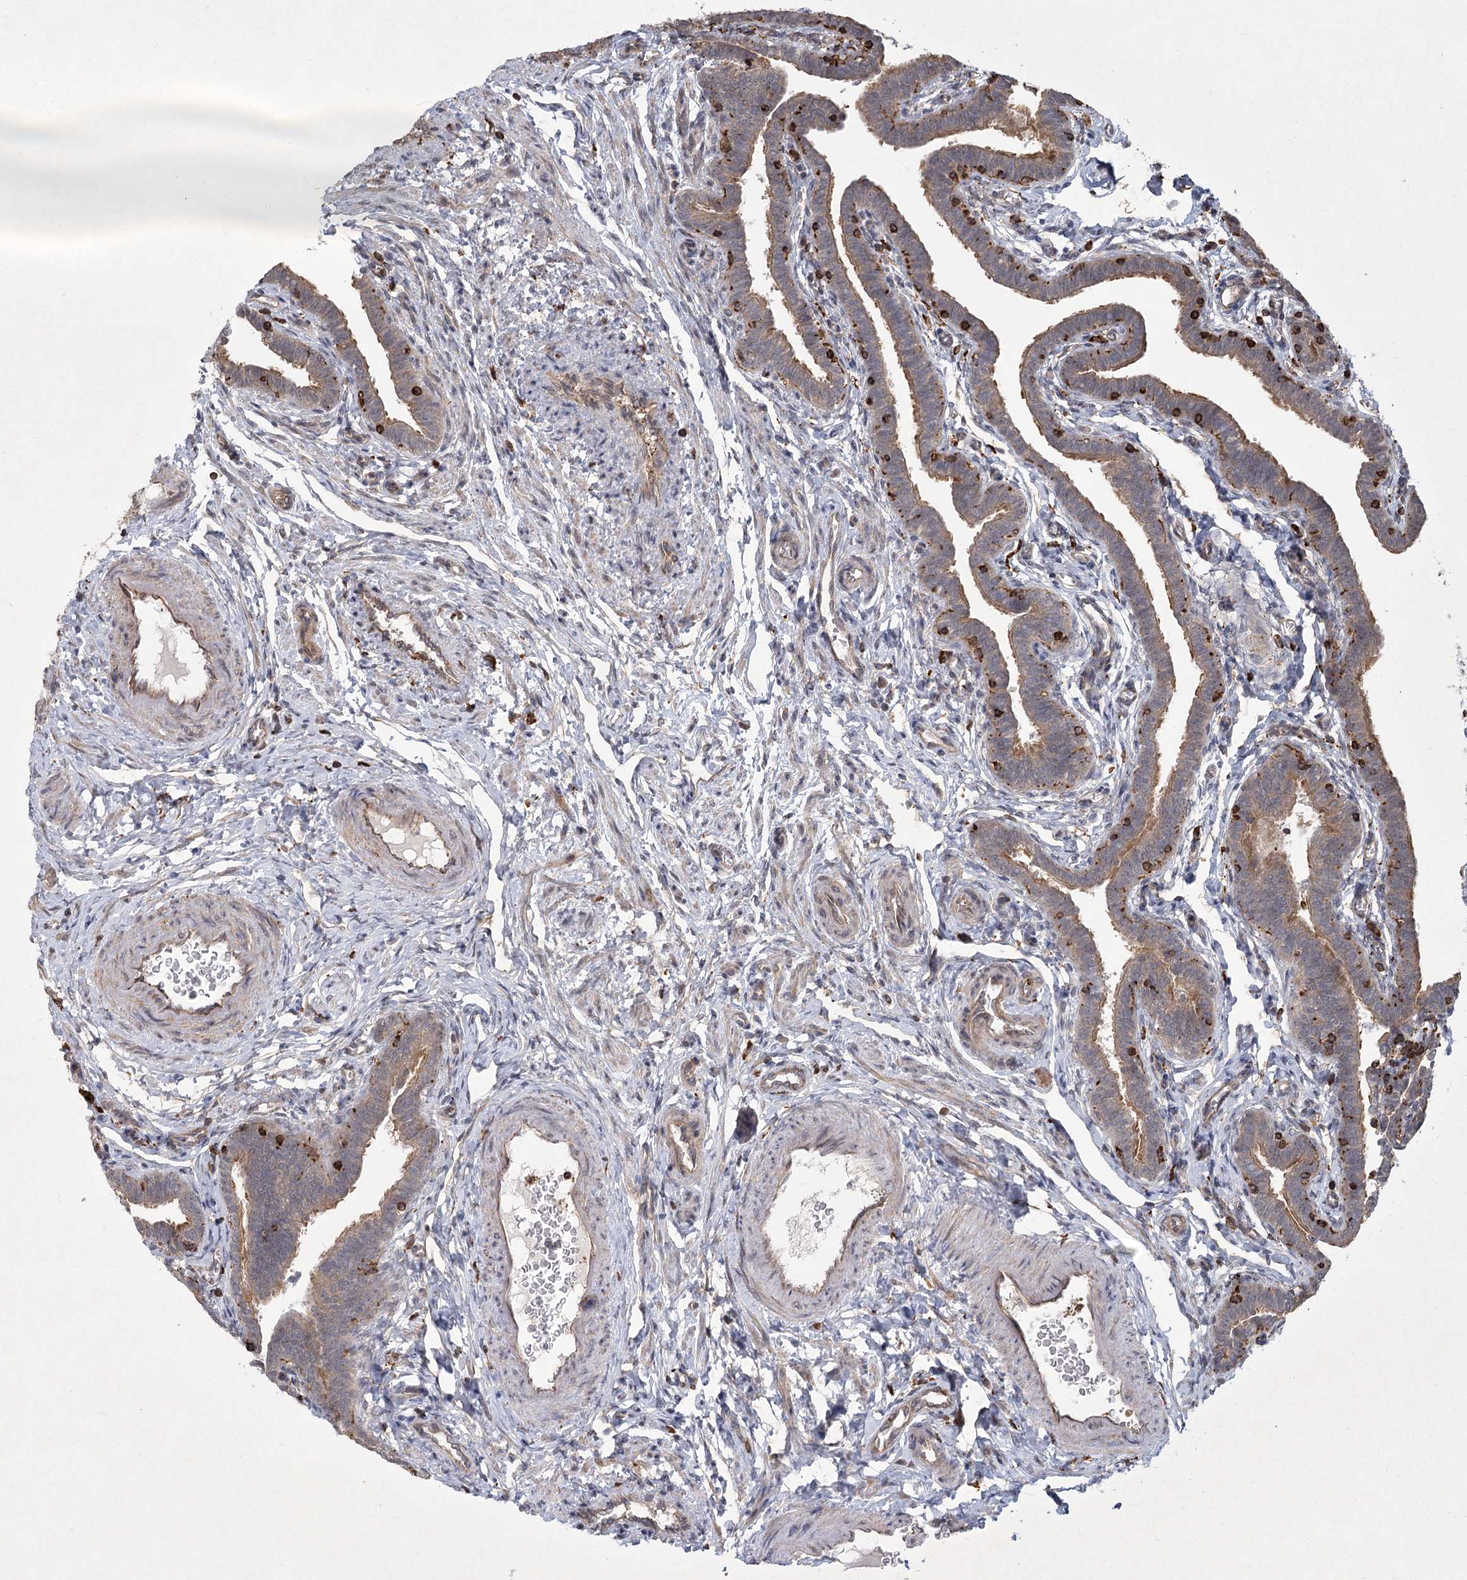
{"staining": {"intensity": "moderate", "quantity": "<25%", "location": "cytoplasmic/membranous"}, "tissue": "fallopian tube", "cell_type": "Glandular cells", "image_type": "normal", "snomed": [{"axis": "morphology", "description": "Normal tissue, NOS"}, {"axis": "topography", "description": "Fallopian tube"}], "caption": "Immunohistochemical staining of unremarkable human fallopian tube reveals moderate cytoplasmic/membranous protein expression in about <25% of glandular cells.", "gene": "MEPE", "patient": {"sex": "female", "age": 36}}